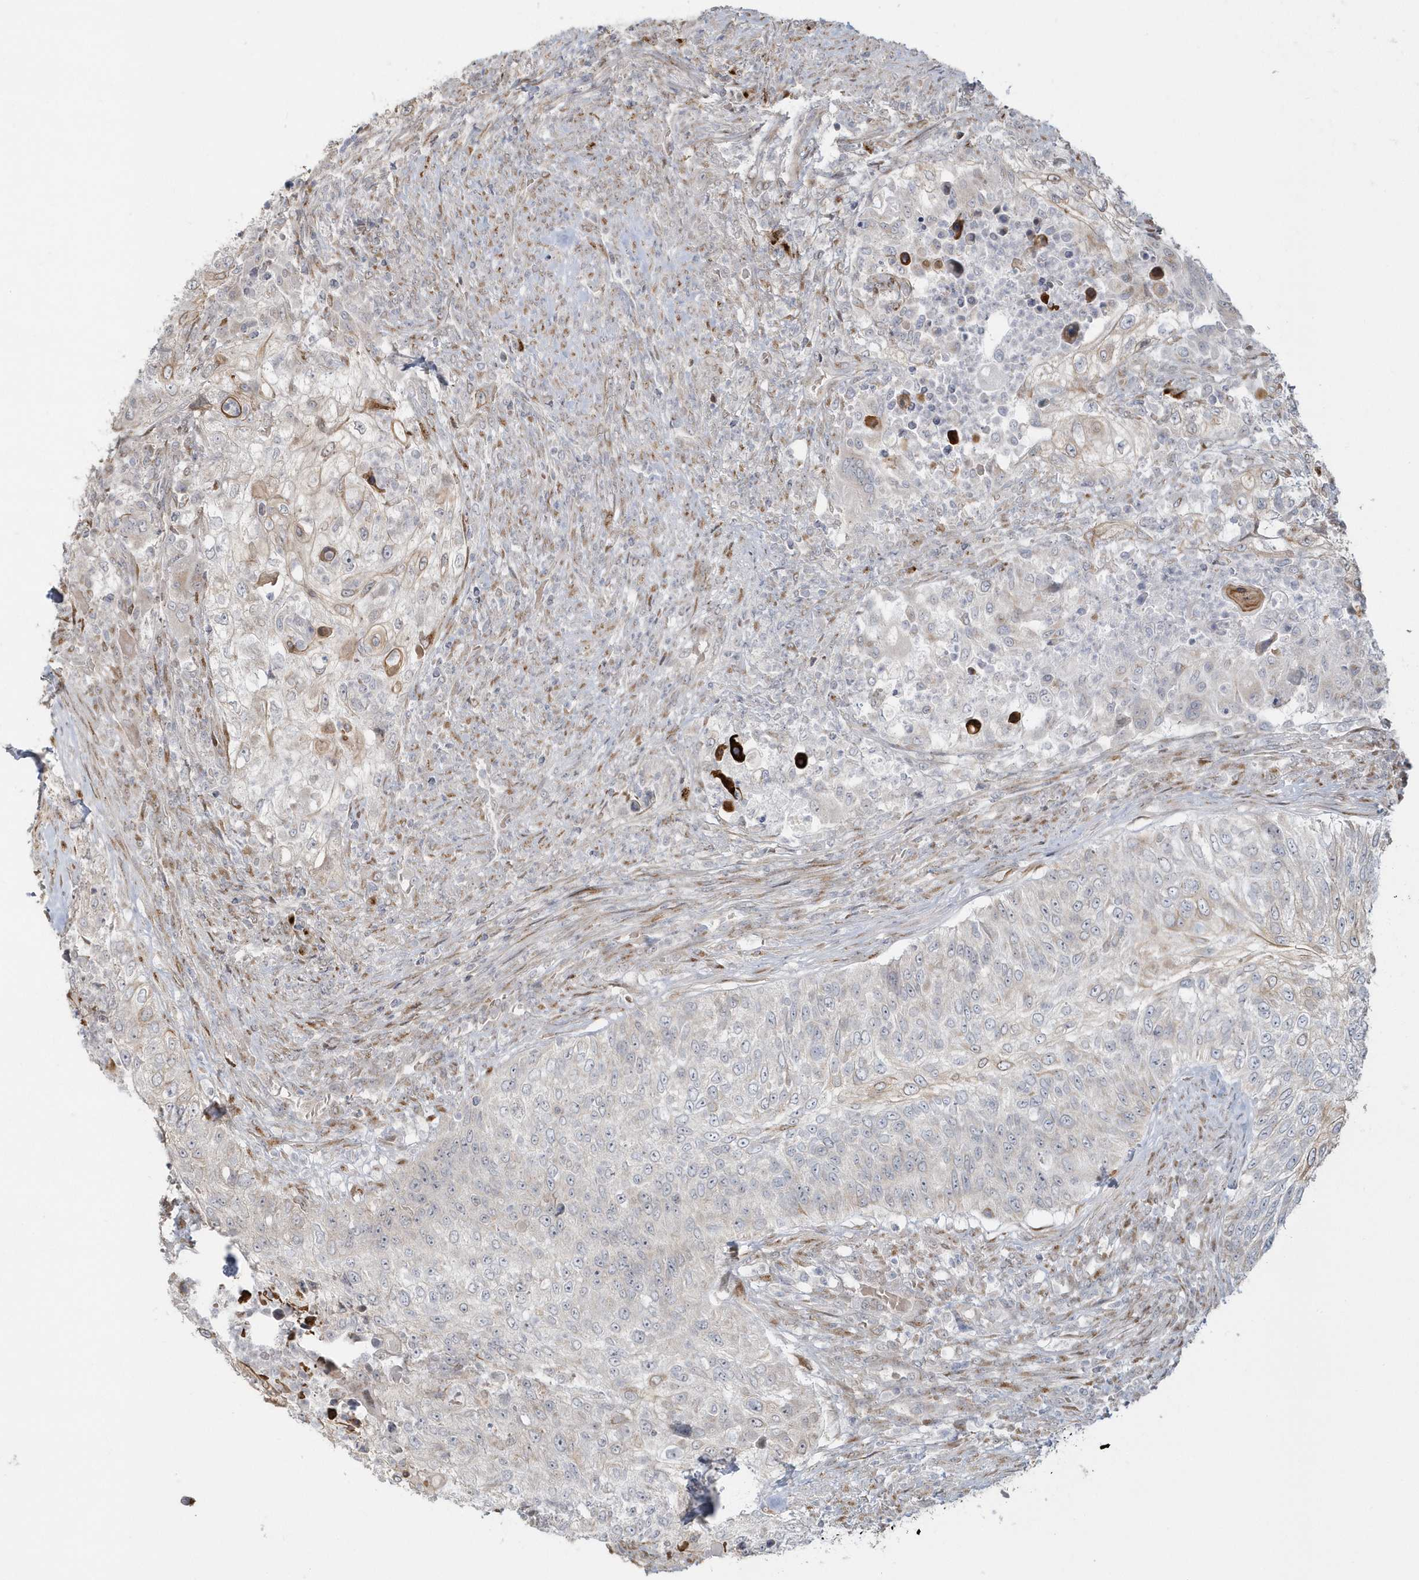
{"staining": {"intensity": "moderate", "quantity": "<25%", "location": "cytoplasmic/membranous"}, "tissue": "urothelial cancer", "cell_type": "Tumor cells", "image_type": "cancer", "snomed": [{"axis": "morphology", "description": "Urothelial carcinoma, High grade"}, {"axis": "topography", "description": "Urinary bladder"}], "caption": "This micrograph exhibits urothelial cancer stained with IHC to label a protein in brown. The cytoplasmic/membranous of tumor cells show moderate positivity for the protein. Nuclei are counter-stained blue.", "gene": "DHFR", "patient": {"sex": "female", "age": 60}}